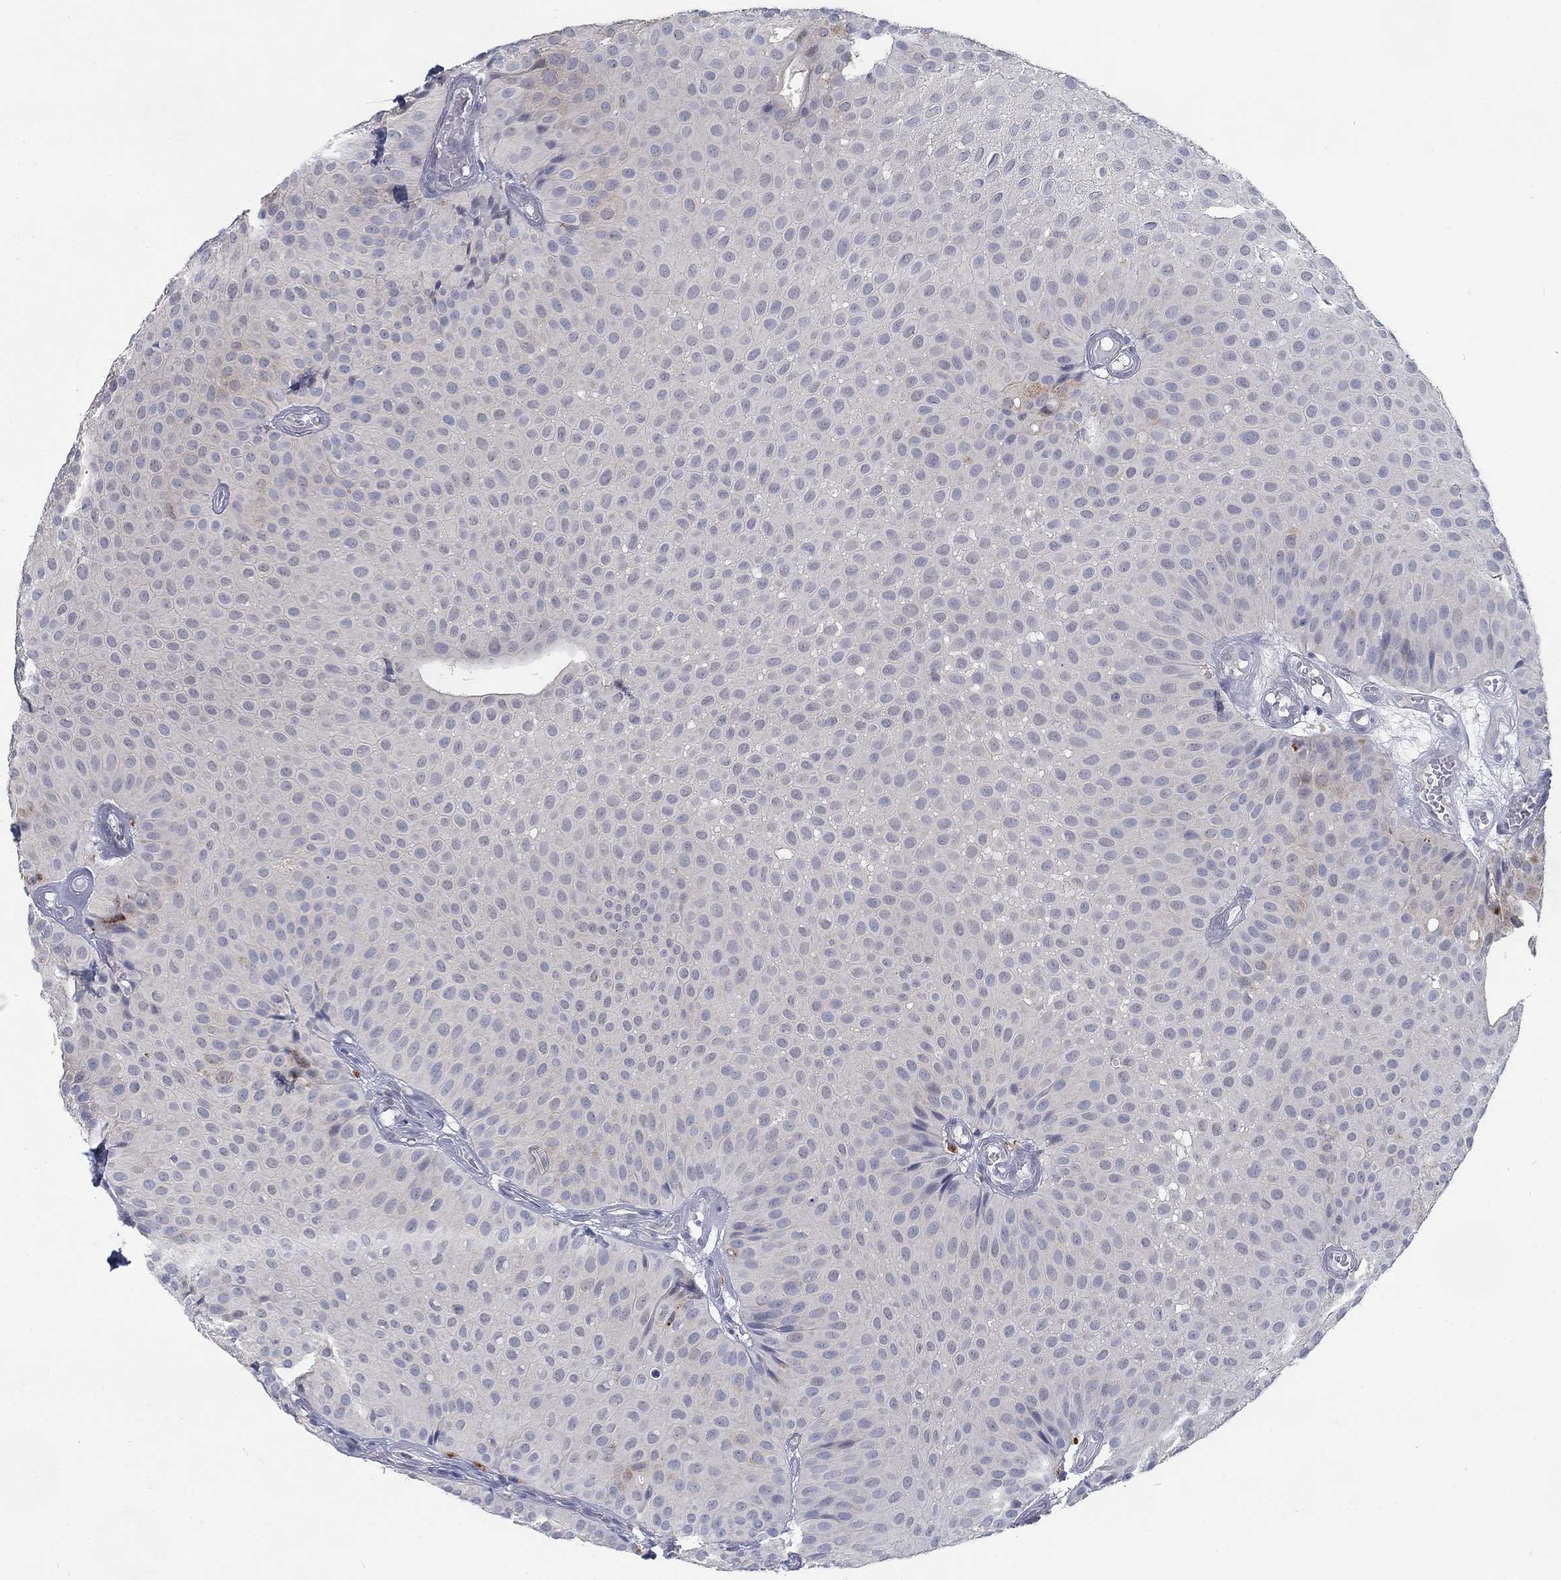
{"staining": {"intensity": "negative", "quantity": "none", "location": "none"}, "tissue": "urothelial cancer", "cell_type": "Tumor cells", "image_type": "cancer", "snomed": [{"axis": "morphology", "description": "Urothelial carcinoma, Low grade"}, {"axis": "topography", "description": "Urinary bladder"}], "caption": "Tumor cells show no significant protein expression in urothelial carcinoma (low-grade).", "gene": "MTSS2", "patient": {"sex": "male", "age": 64}}